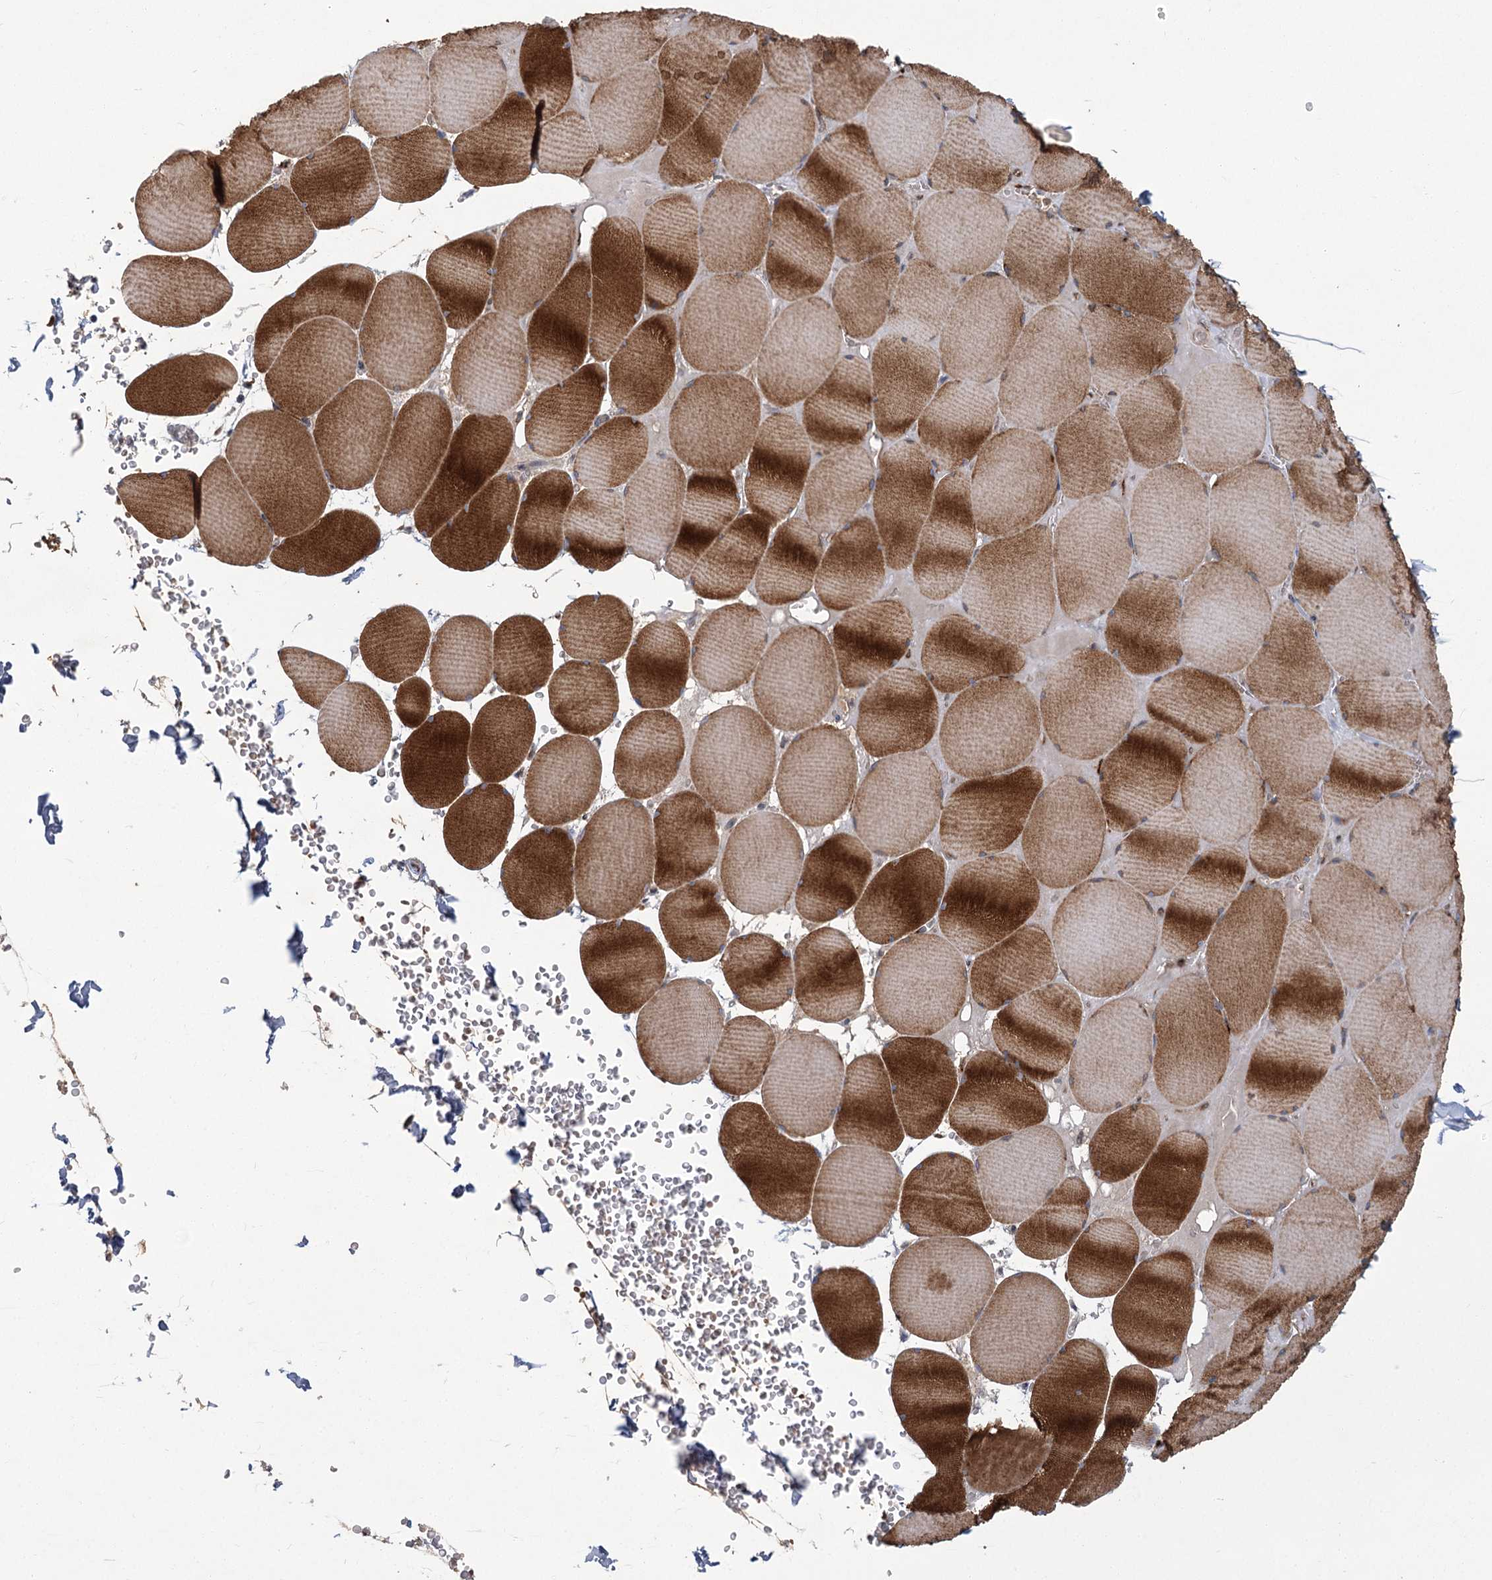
{"staining": {"intensity": "strong", "quantity": "25%-75%", "location": "cytoplasmic/membranous"}, "tissue": "skeletal muscle", "cell_type": "Myocytes", "image_type": "normal", "snomed": [{"axis": "morphology", "description": "Normal tissue, NOS"}, {"axis": "topography", "description": "Skeletal muscle"}, {"axis": "topography", "description": "Head-Neck"}], "caption": "Human skeletal muscle stained with a brown dye shows strong cytoplasmic/membranous positive expression in about 25%-75% of myocytes.", "gene": "GCNT4", "patient": {"sex": "male", "age": 66}}